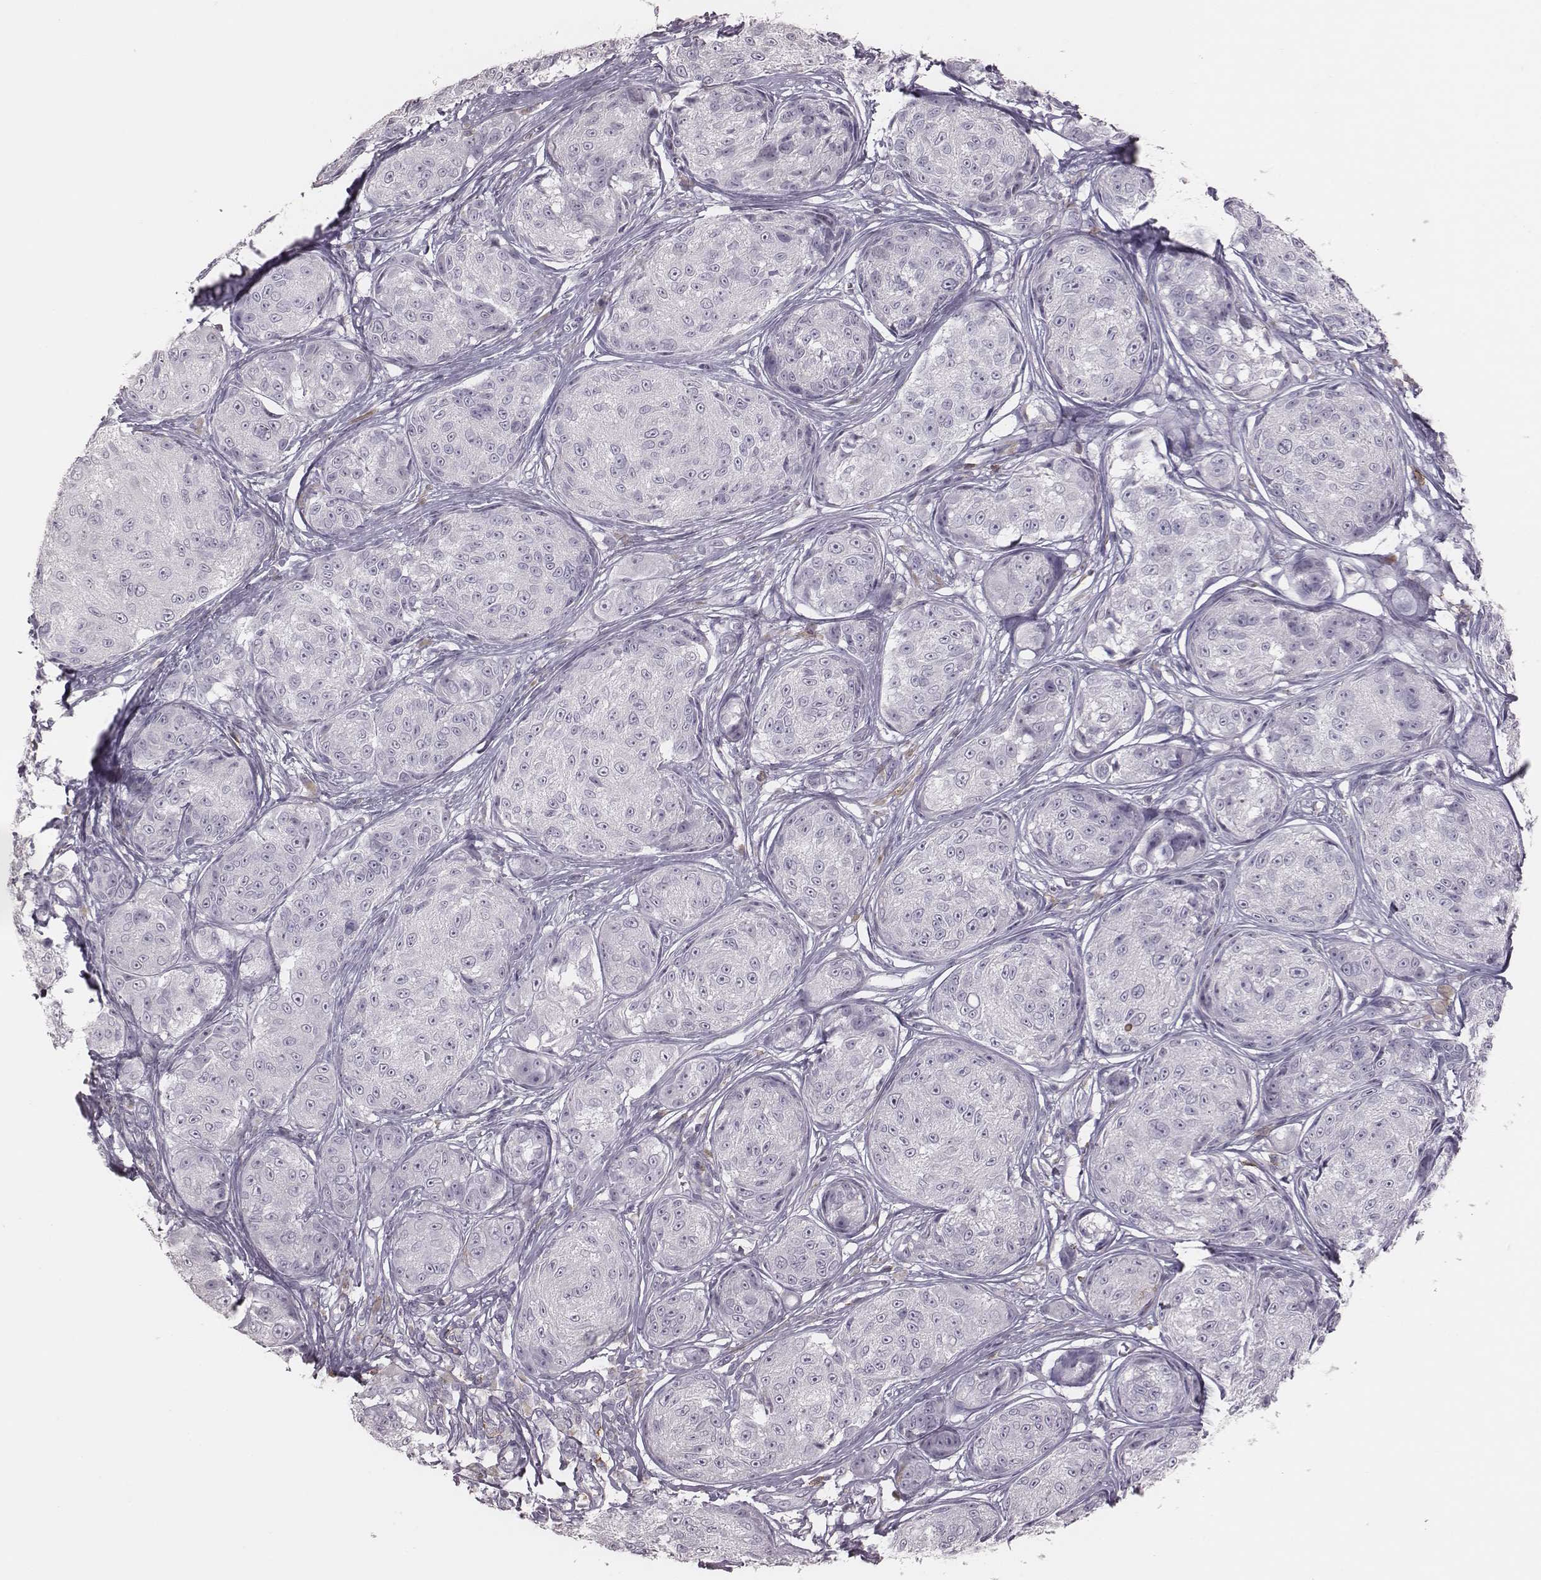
{"staining": {"intensity": "negative", "quantity": "none", "location": "none"}, "tissue": "melanoma", "cell_type": "Tumor cells", "image_type": "cancer", "snomed": [{"axis": "morphology", "description": "Malignant melanoma, NOS"}, {"axis": "topography", "description": "Skin"}], "caption": "Tumor cells are negative for protein expression in human malignant melanoma.", "gene": "PDCD1", "patient": {"sex": "male", "age": 61}}